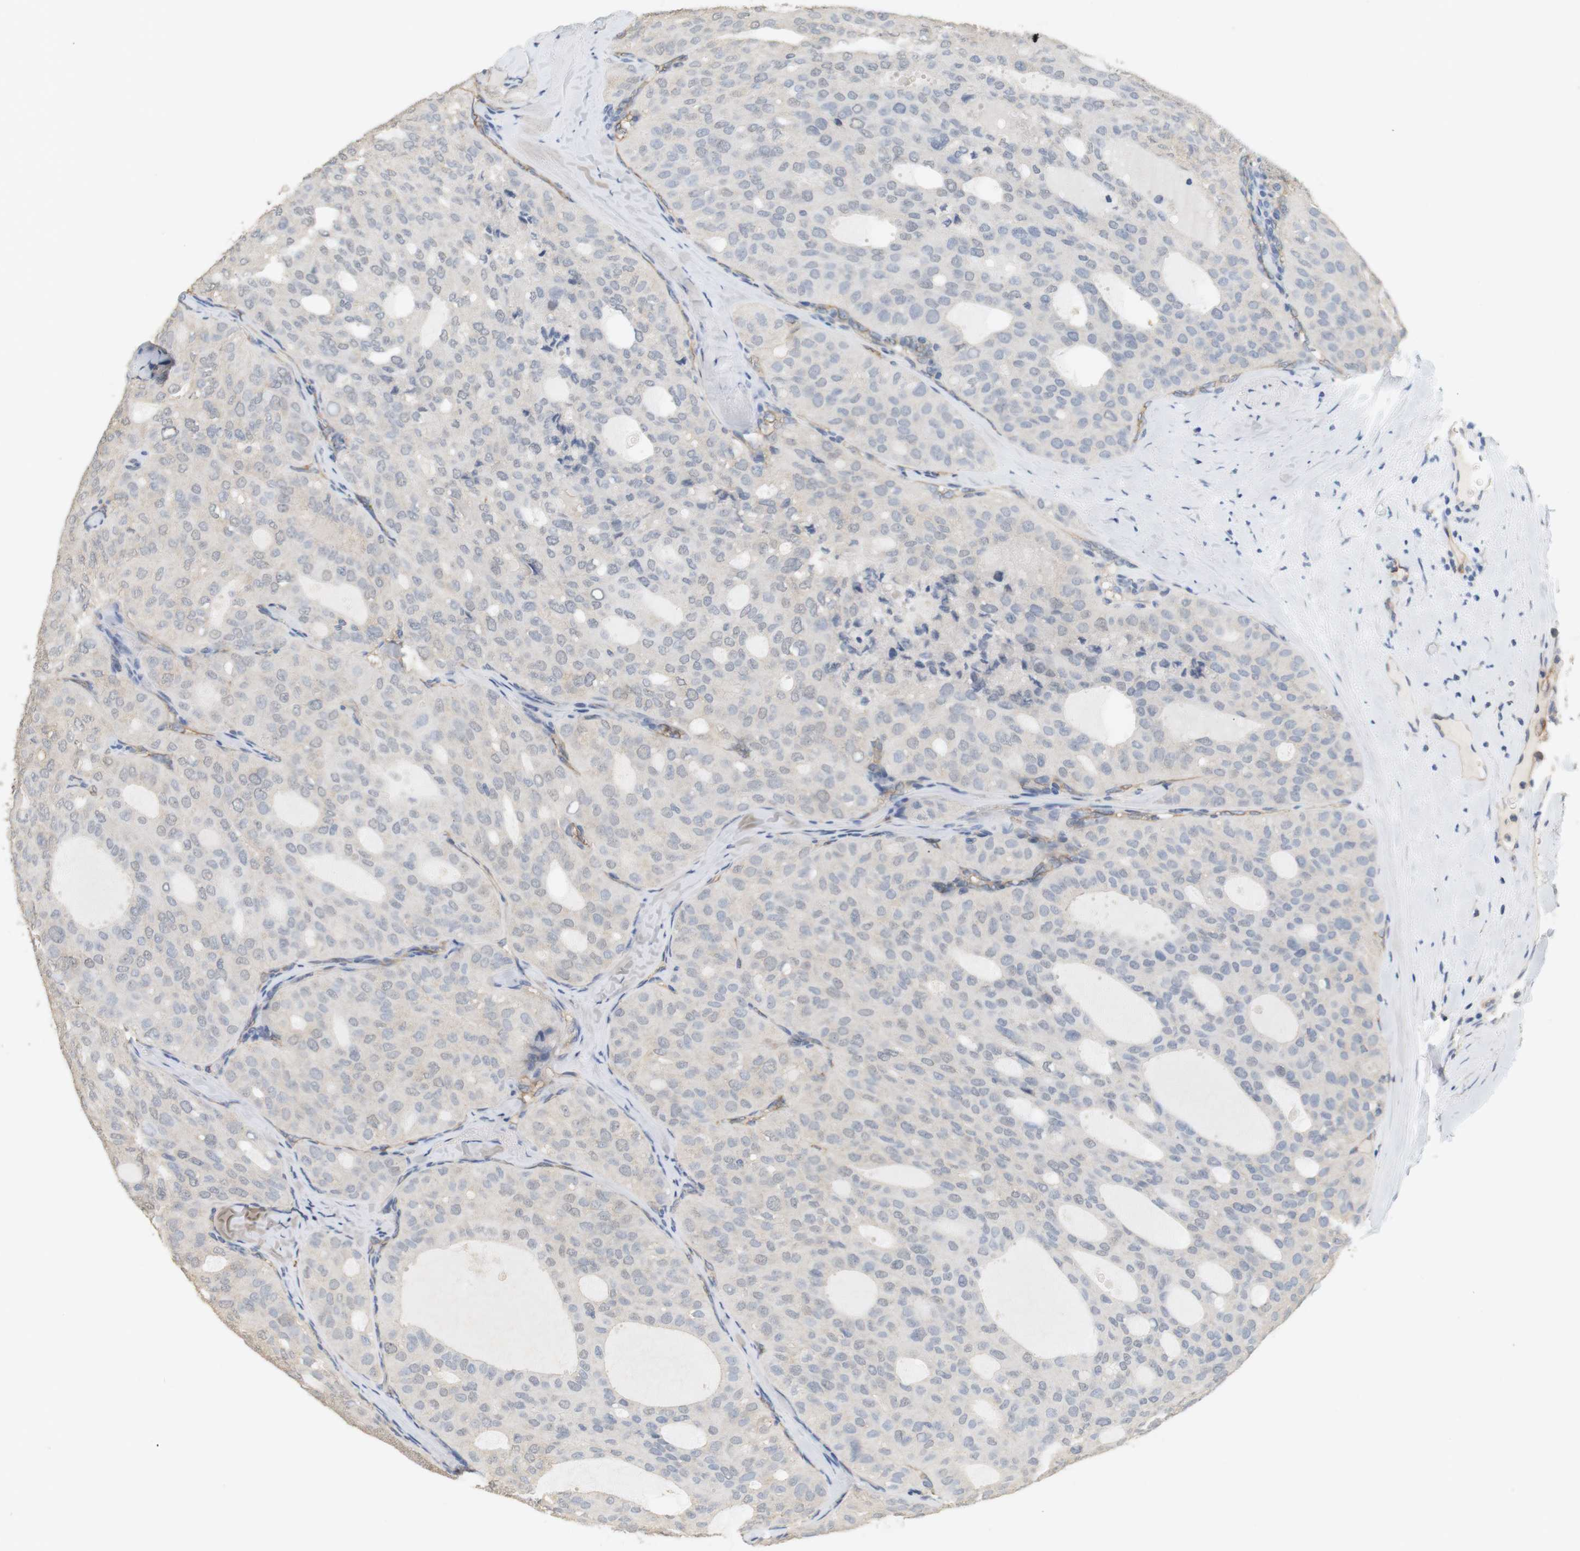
{"staining": {"intensity": "negative", "quantity": "none", "location": "none"}, "tissue": "thyroid cancer", "cell_type": "Tumor cells", "image_type": "cancer", "snomed": [{"axis": "morphology", "description": "Follicular adenoma carcinoma, NOS"}, {"axis": "topography", "description": "Thyroid gland"}], "caption": "Immunohistochemistry histopathology image of neoplastic tissue: thyroid cancer stained with DAB (3,3'-diaminobenzidine) exhibits no significant protein staining in tumor cells. The staining is performed using DAB brown chromogen with nuclei counter-stained in using hematoxylin.", "gene": "OSR1", "patient": {"sex": "male", "age": 75}}